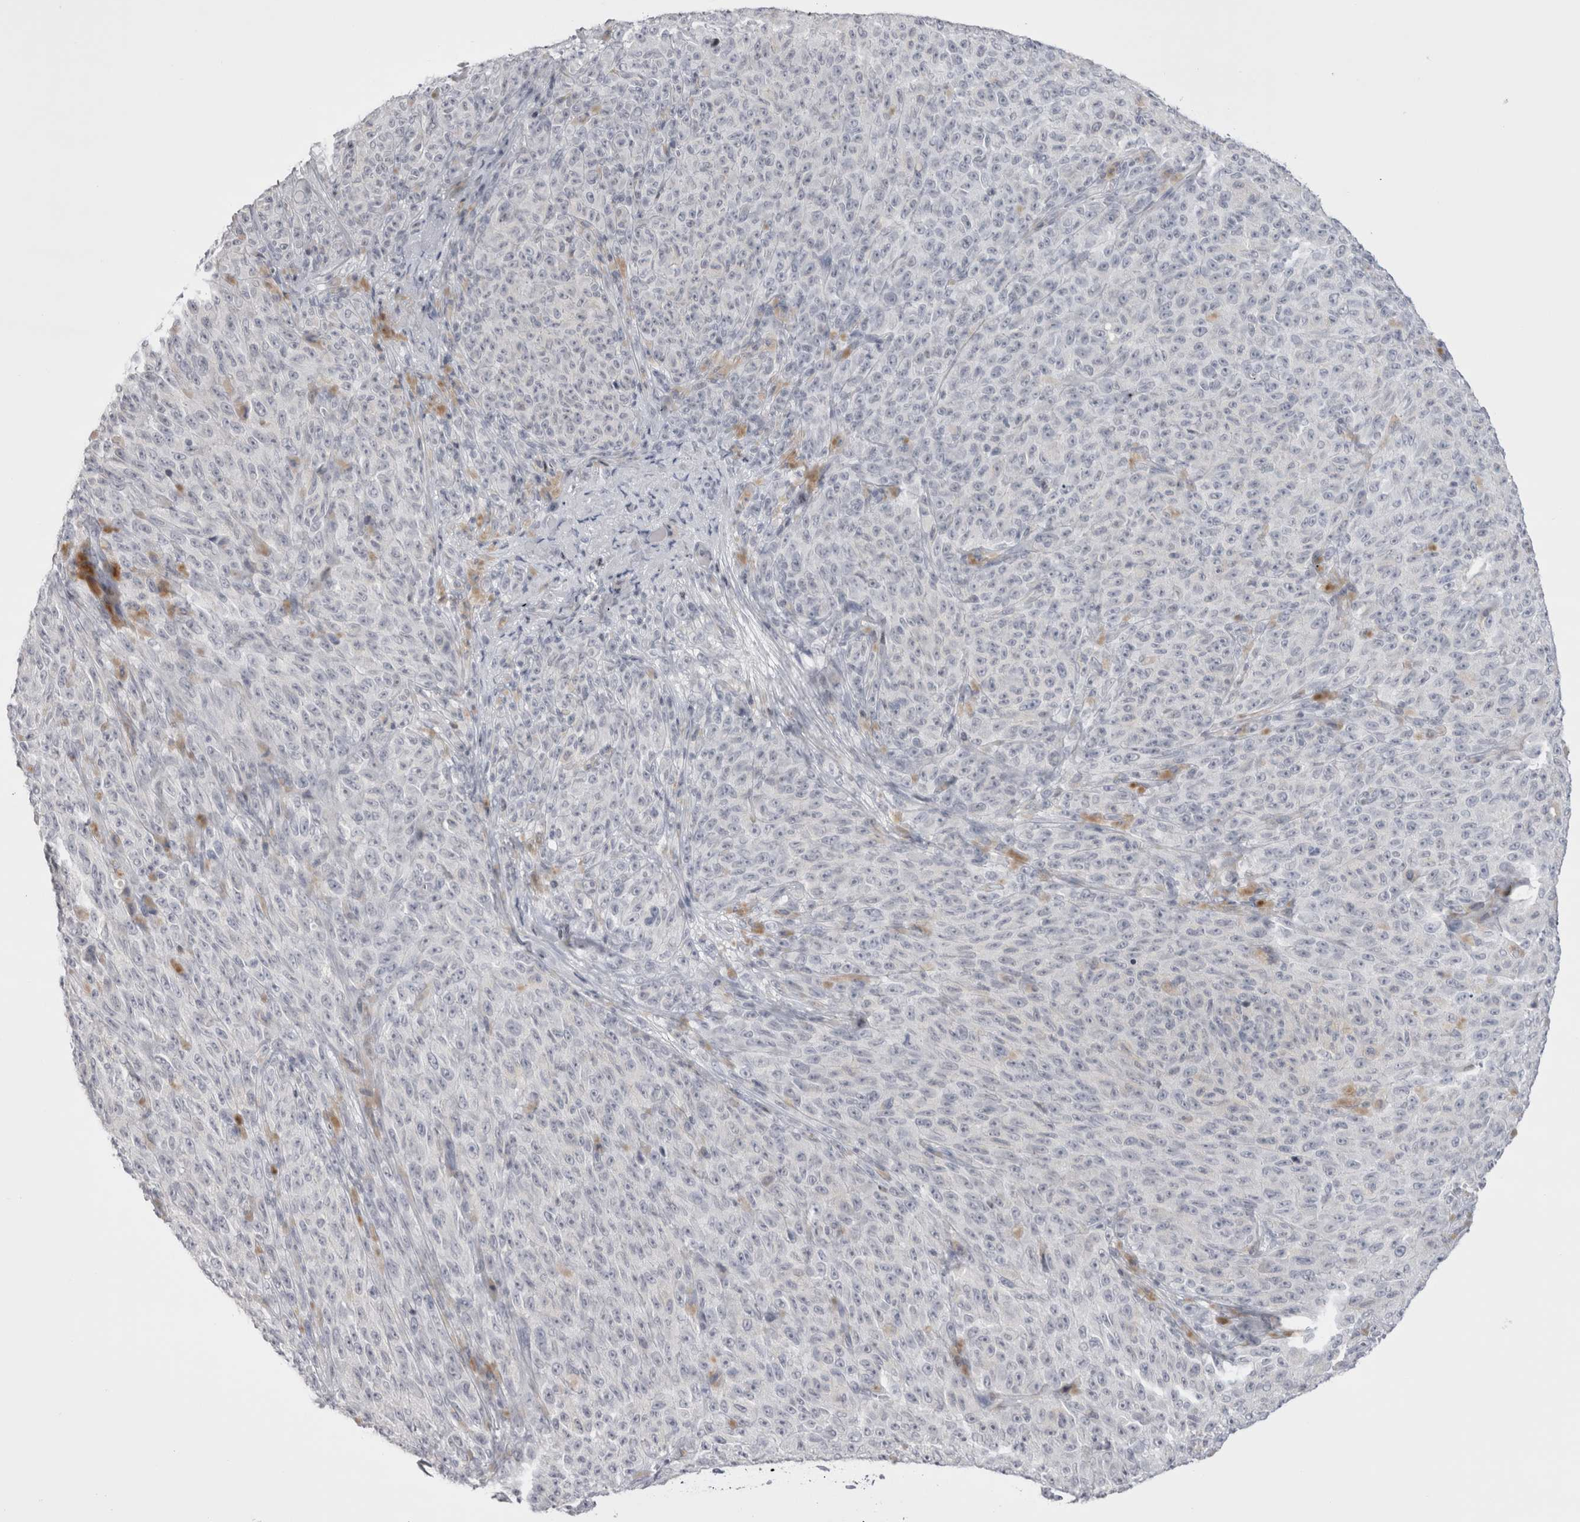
{"staining": {"intensity": "negative", "quantity": "none", "location": "none"}, "tissue": "melanoma", "cell_type": "Tumor cells", "image_type": "cancer", "snomed": [{"axis": "morphology", "description": "Malignant melanoma, NOS"}, {"axis": "topography", "description": "Skin"}], "caption": "Melanoma was stained to show a protein in brown. There is no significant expression in tumor cells.", "gene": "FNDC8", "patient": {"sex": "female", "age": 82}}